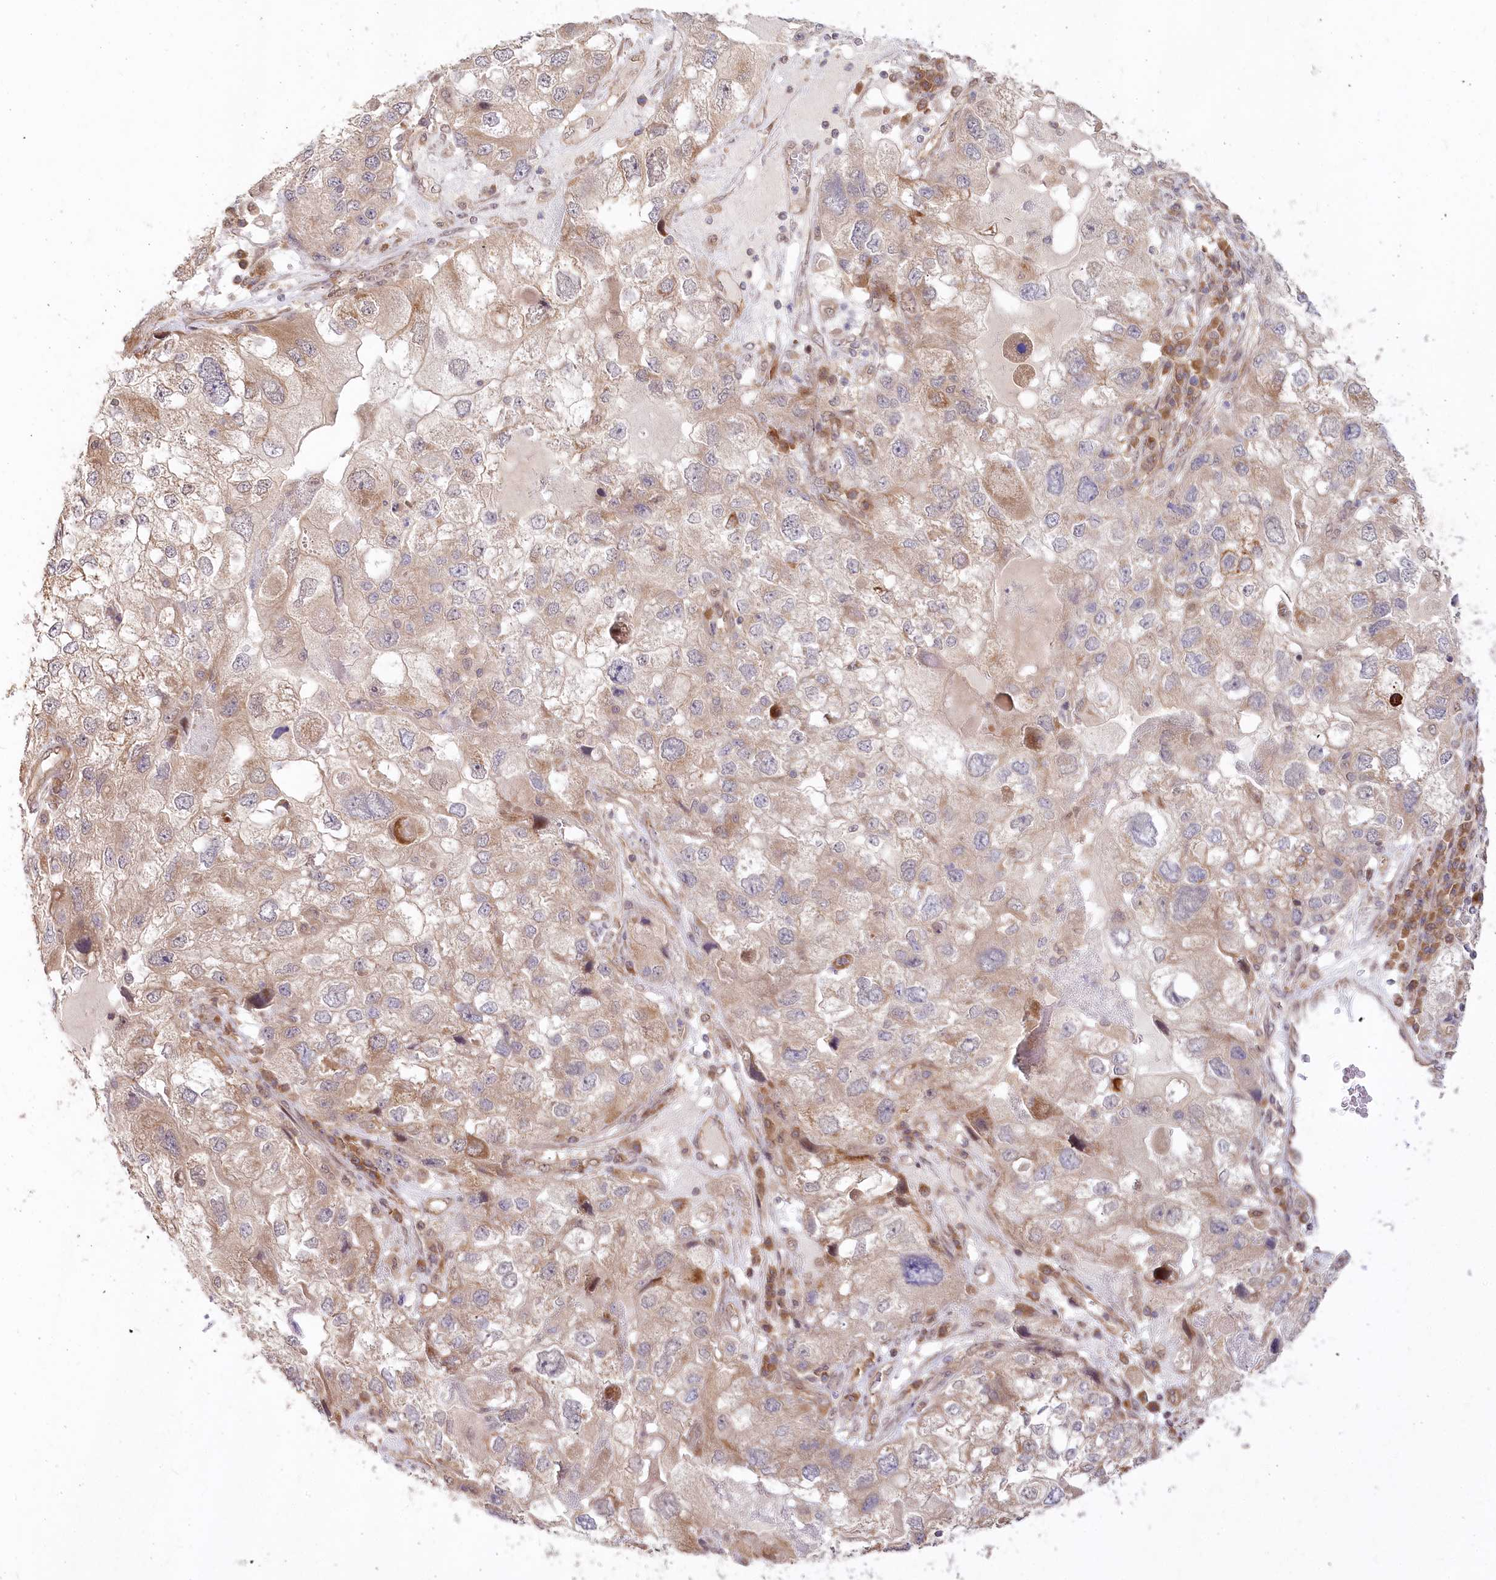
{"staining": {"intensity": "moderate", "quantity": ">75%", "location": "cytoplasmic/membranous"}, "tissue": "endometrial cancer", "cell_type": "Tumor cells", "image_type": "cancer", "snomed": [{"axis": "morphology", "description": "Adenocarcinoma, NOS"}, {"axis": "topography", "description": "Endometrium"}], "caption": "Protein expression analysis of adenocarcinoma (endometrial) demonstrates moderate cytoplasmic/membranous expression in approximately >75% of tumor cells.", "gene": "CEP70", "patient": {"sex": "female", "age": 49}}